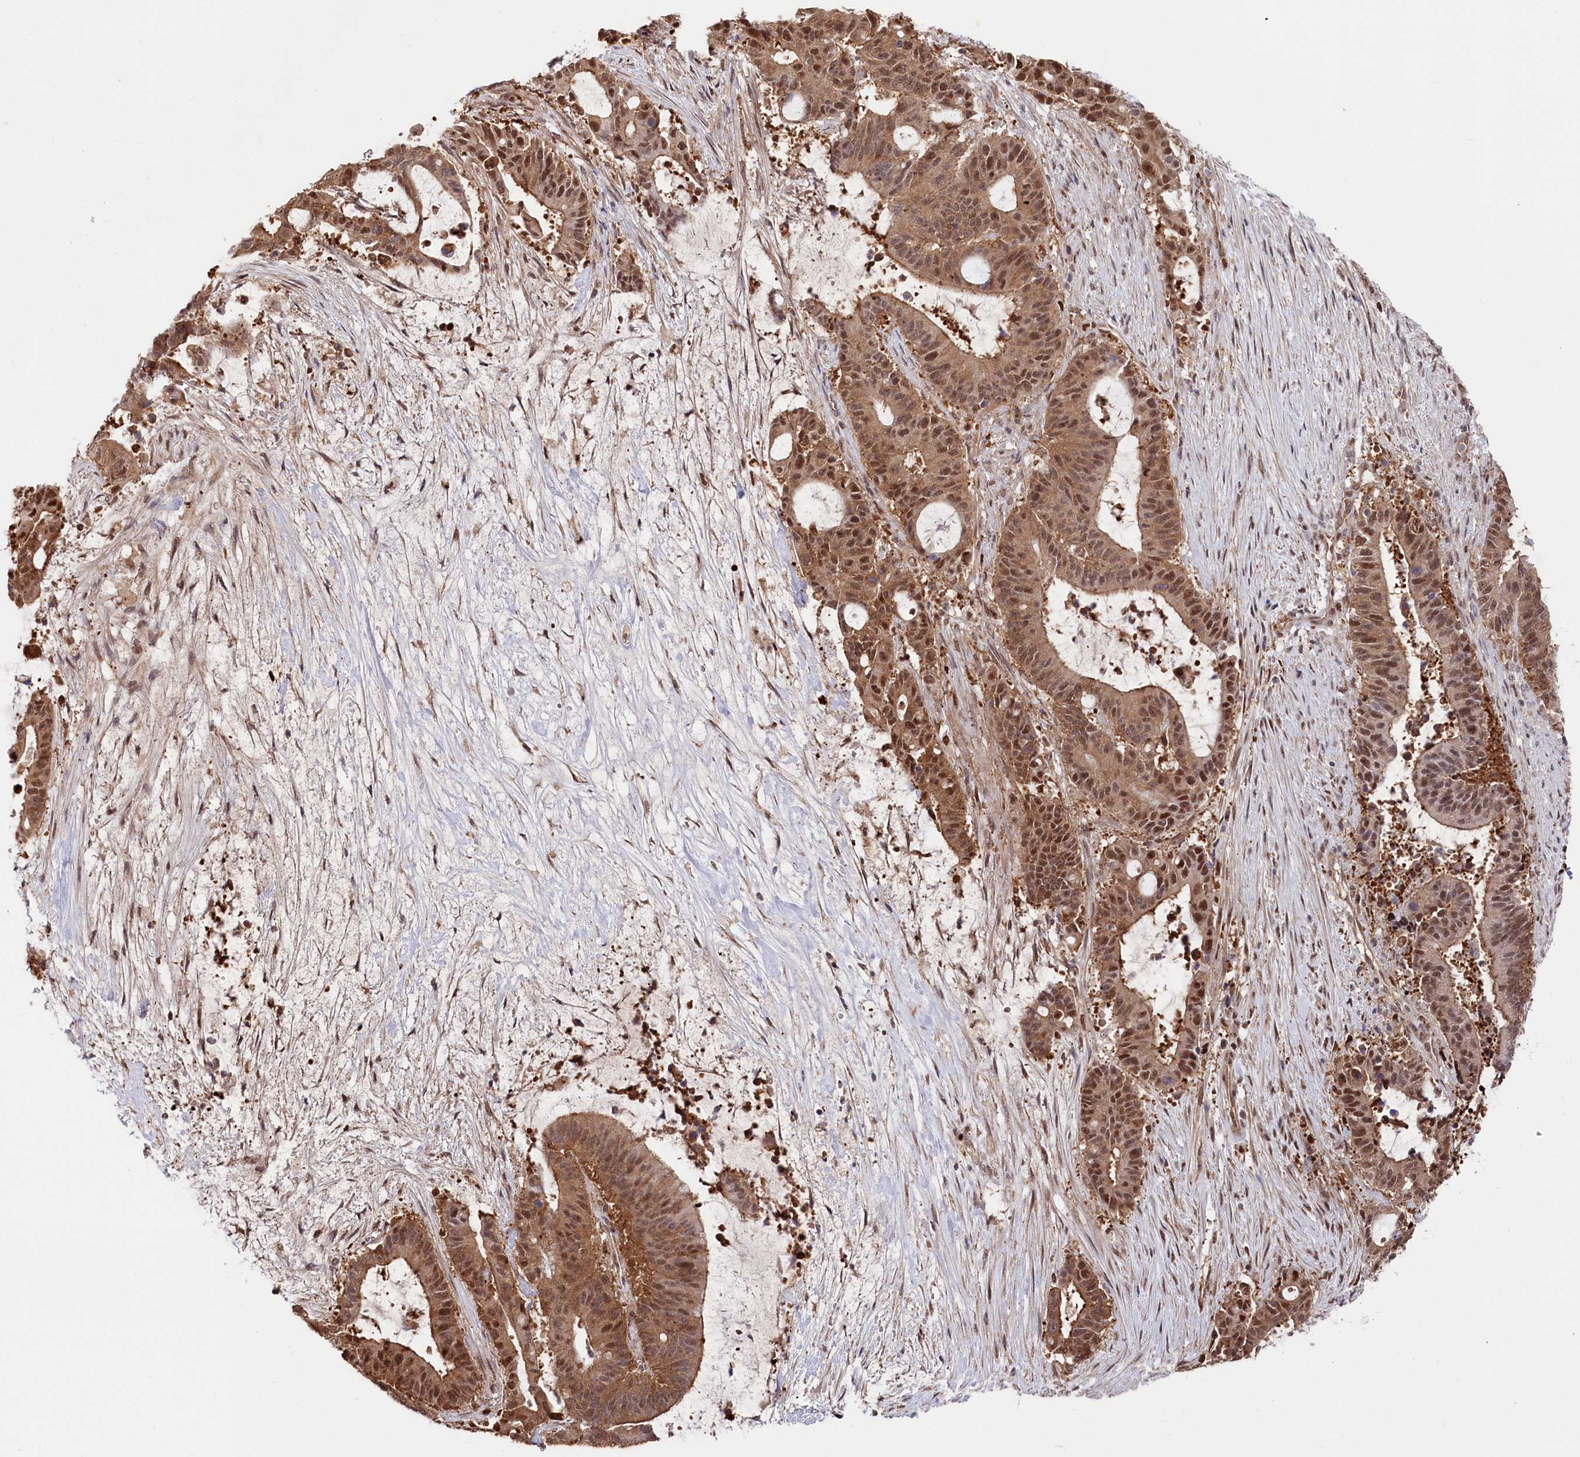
{"staining": {"intensity": "moderate", "quantity": ">75%", "location": "cytoplasmic/membranous,nuclear"}, "tissue": "liver cancer", "cell_type": "Tumor cells", "image_type": "cancer", "snomed": [{"axis": "morphology", "description": "Normal tissue, NOS"}, {"axis": "morphology", "description": "Cholangiocarcinoma"}, {"axis": "topography", "description": "Liver"}, {"axis": "topography", "description": "Peripheral nerve tissue"}], "caption": "Protein expression analysis of human cholangiocarcinoma (liver) reveals moderate cytoplasmic/membranous and nuclear expression in approximately >75% of tumor cells.", "gene": "PSMA1", "patient": {"sex": "female", "age": 73}}